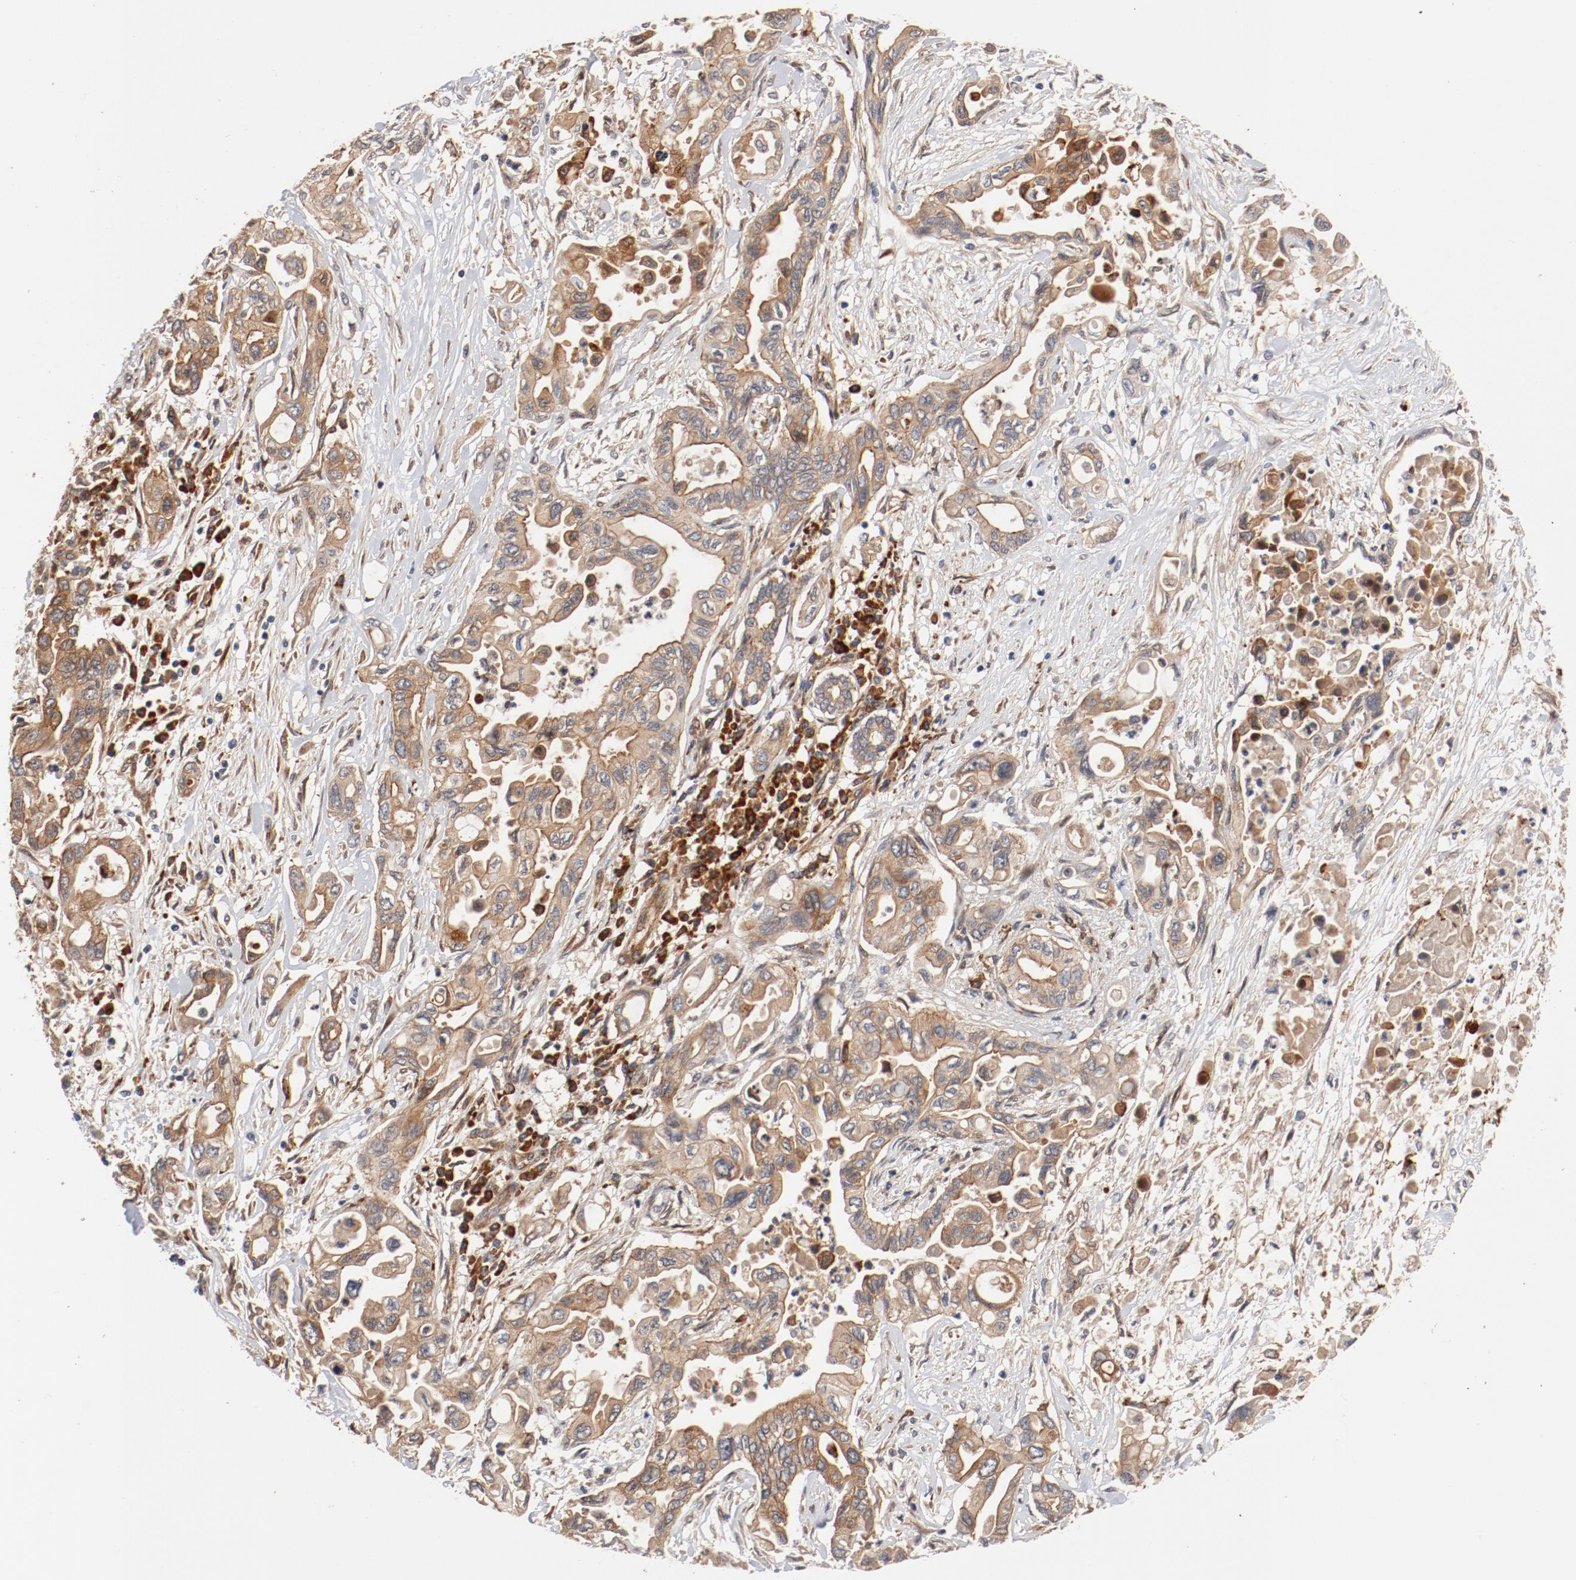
{"staining": {"intensity": "moderate", "quantity": ">75%", "location": "cytoplasmic/membranous"}, "tissue": "pancreatic cancer", "cell_type": "Tumor cells", "image_type": "cancer", "snomed": [{"axis": "morphology", "description": "Adenocarcinoma, NOS"}, {"axis": "topography", "description": "Pancreas"}], "caption": "Immunohistochemical staining of pancreatic cancer reveals medium levels of moderate cytoplasmic/membranous protein expression in approximately >75% of tumor cells. (IHC, brightfield microscopy, high magnification).", "gene": "PITPNM2", "patient": {"sex": "female", "age": 57}}